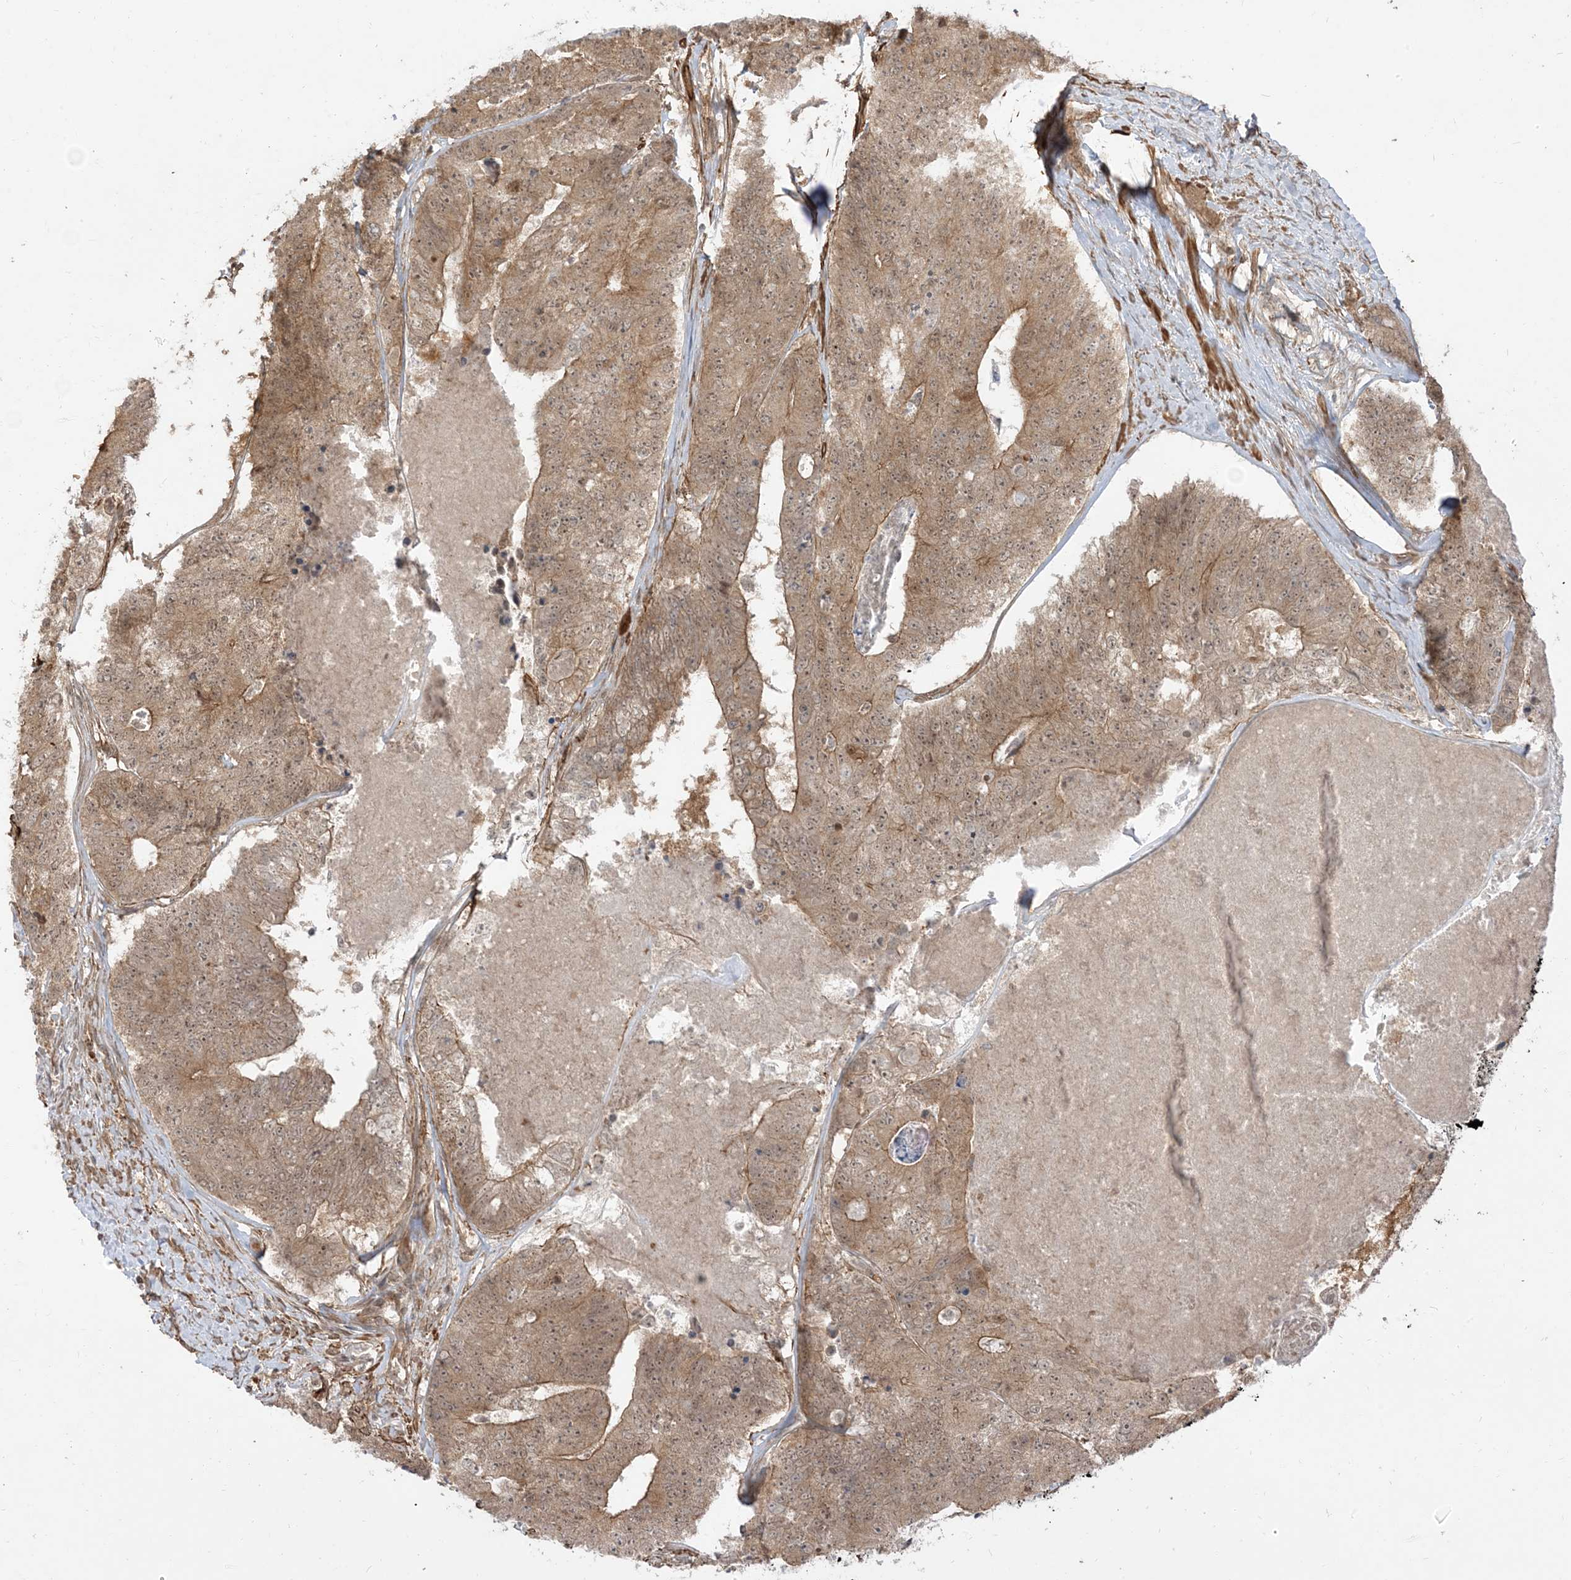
{"staining": {"intensity": "moderate", "quantity": ">75%", "location": "cytoplasmic/membranous"}, "tissue": "colorectal cancer", "cell_type": "Tumor cells", "image_type": "cancer", "snomed": [{"axis": "morphology", "description": "Adenocarcinoma, NOS"}, {"axis": "topography", "description": "Colon"}], "caption": "Adenocarcinoma (colorectal) tissue exhibits moderate cytoplasmic/membranous positivity in approximately >75% of tumor cells, visualized by immunohistochemistry.", "gene": "TBCC", "patient": {"sex": "female", "age": 67}}